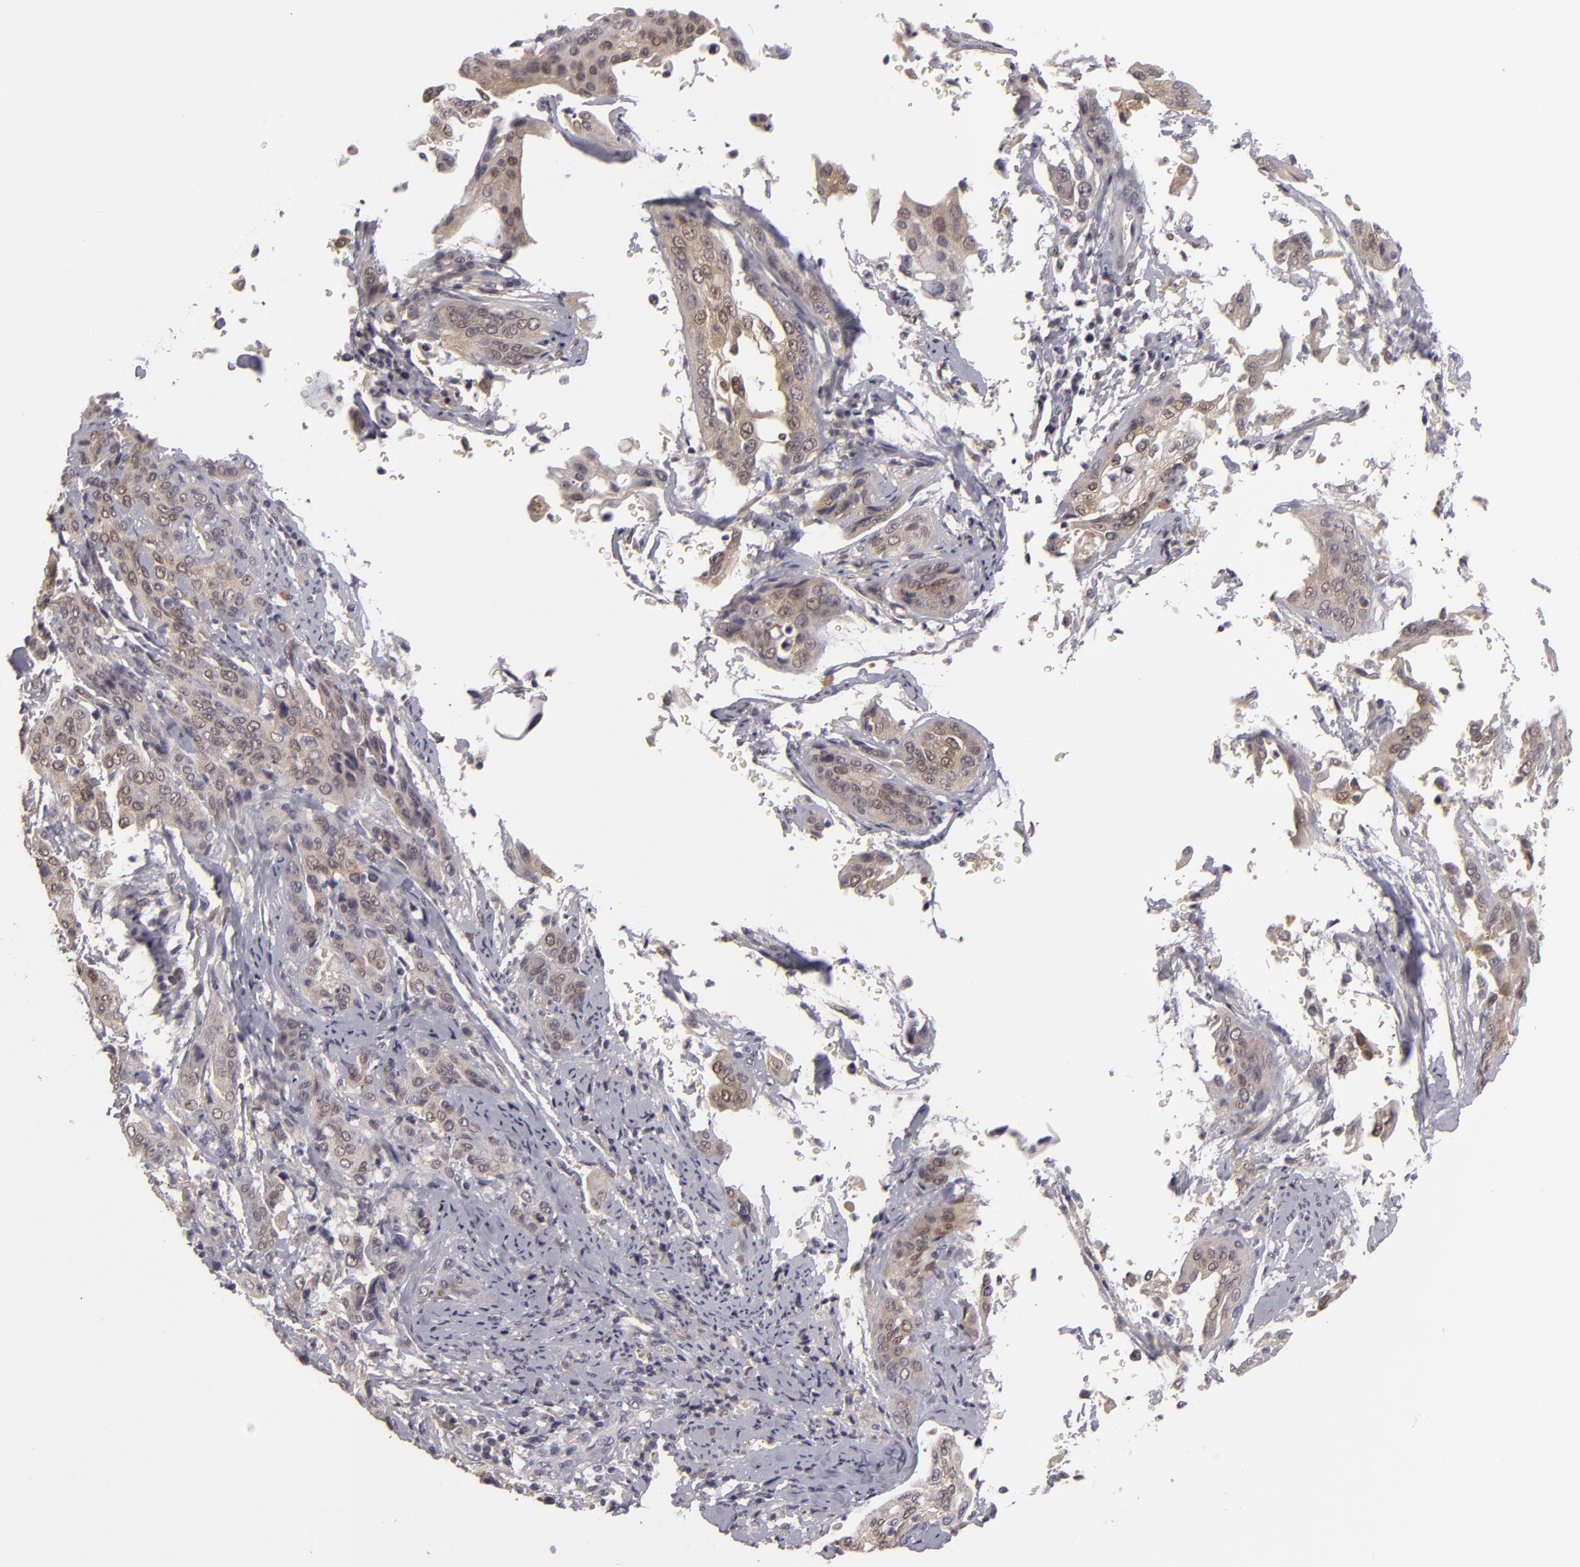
{"staining": {"intensity": "weak", "quantity": ">75%", "location": "cytoplasmic/membranous,nuclear"}, "tissue": "cervical cancer", "cell_type": "Tumor cells", "image_type": "cancer", "snomed": [{"axis": "morphology", "description": "Squamous cell carcinoma, NOS"}, {"axis": "topography", "description": "Cervix"}], "caption": "Protein staining exhibits weak cytoplasmic/membranous and nuclear positivity in approximately >75% of tumor cells in cervical cancer.", "gene": "EFS", "patient": {"sex": "female", "age": 41}}